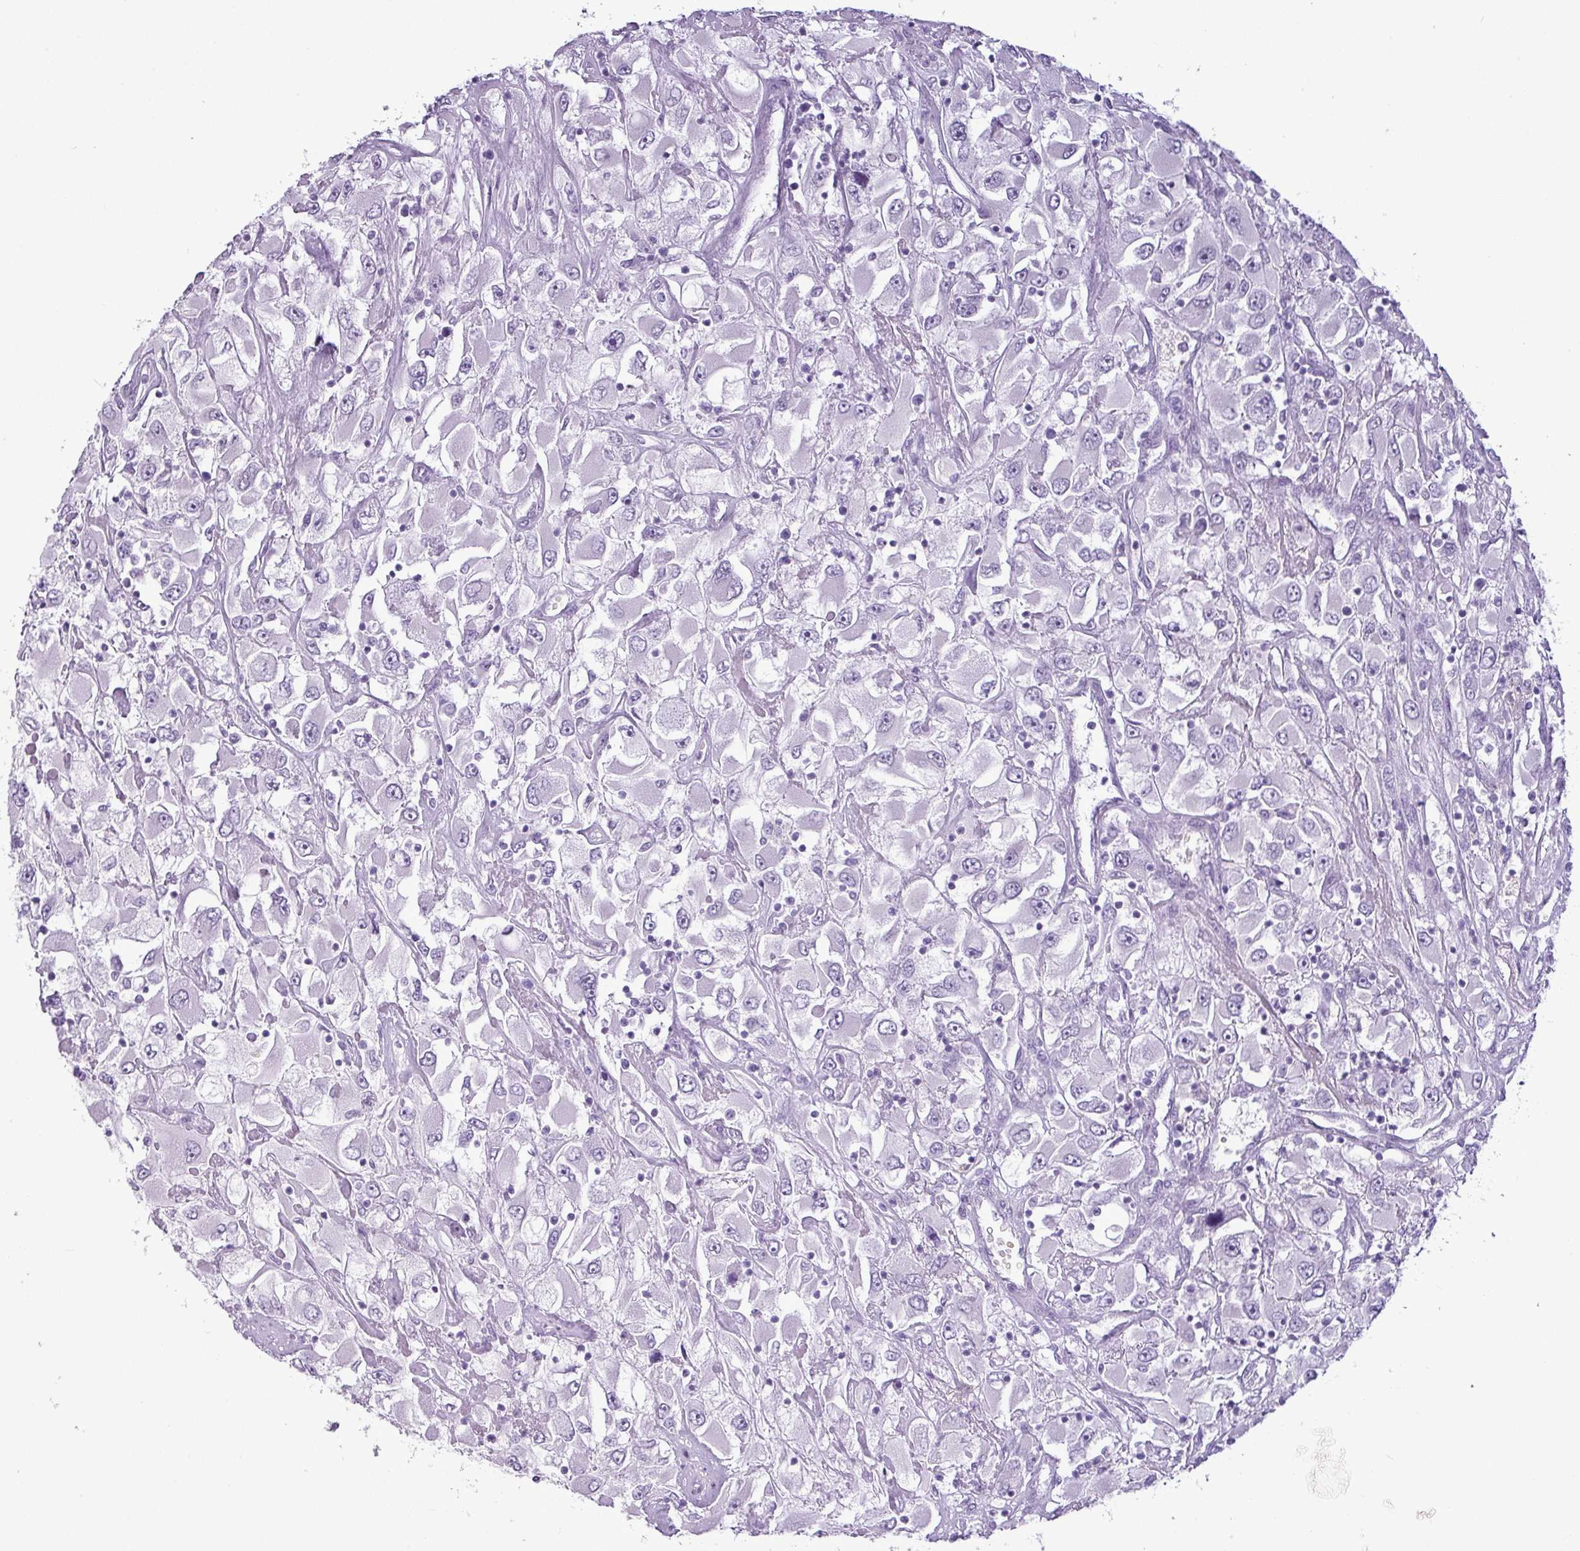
{"staining": {"intensity": "negative", "quantity": "none", "location": "none"}, "tissue": "renal cancer", "cell_type": "Tumor cells", "image_type": "cancer", "snomed": [{"axis": "morphology", "description": "Adenocarcinoma, NOS"}, {"axis": "topography", "description": "Kidney"}], "caption": "DAB (3,3'-diaminobenzidine) immunohistochemical staining of renal cancer (adenocarcinoma) shows no significant staining in tumor cells.", "gene": "AMY2A", "patient": {"sex": "female", "age": 52}}